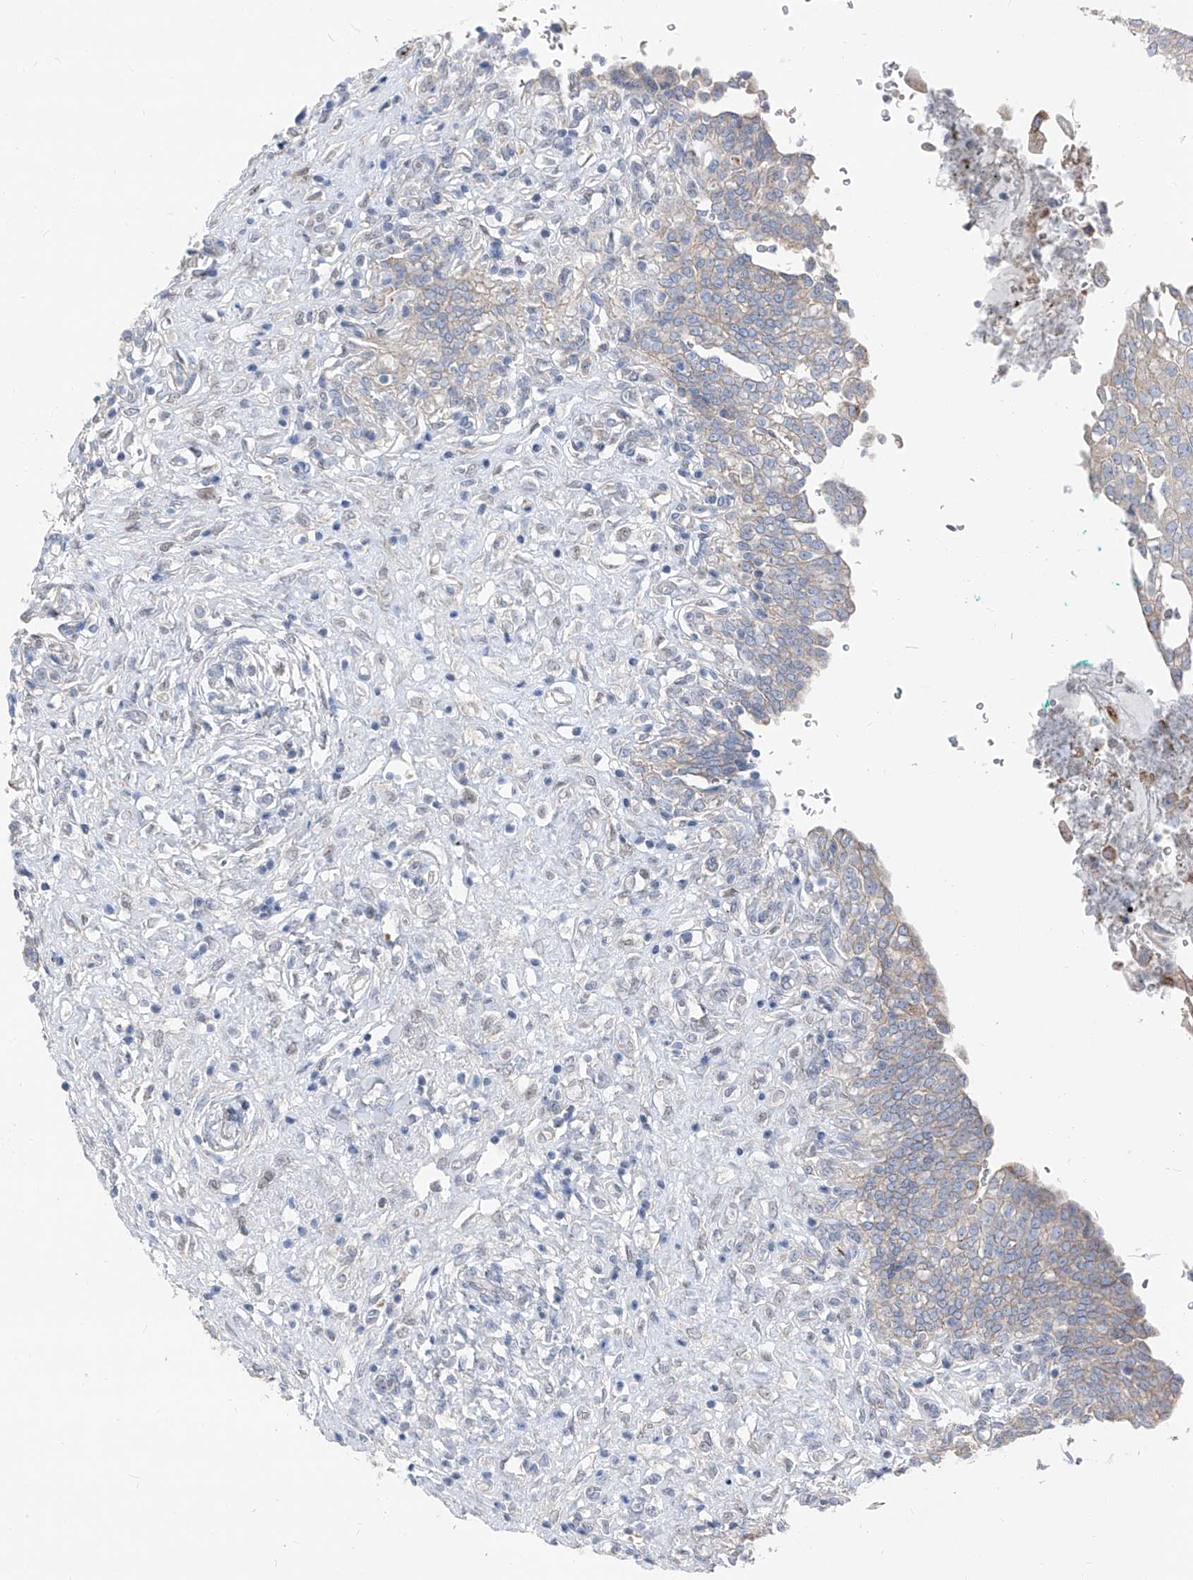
{"staining": {"intensity": "weak", "quantity": "<25%", "location": "cytoplasmic/membranous"}, "tissue": "urinary bladder", "cell_type": "Urothelial cells", "image_type": "normal", "snomed": [{"axis": "morphology", "description": "Urothelial carcinoma, High grade"}, {"axis": "topography", "description": "Urinary bladder"}], "caption": "The immunohistochemistry (IHC) photomicrograph has no significant expression in urothelial cells of urinary bladder. (Immunohistochemistry, brightfield microscopy, high magnification).", "gene": "AGPS", "patient": {"sex": "male", "age": 46}}